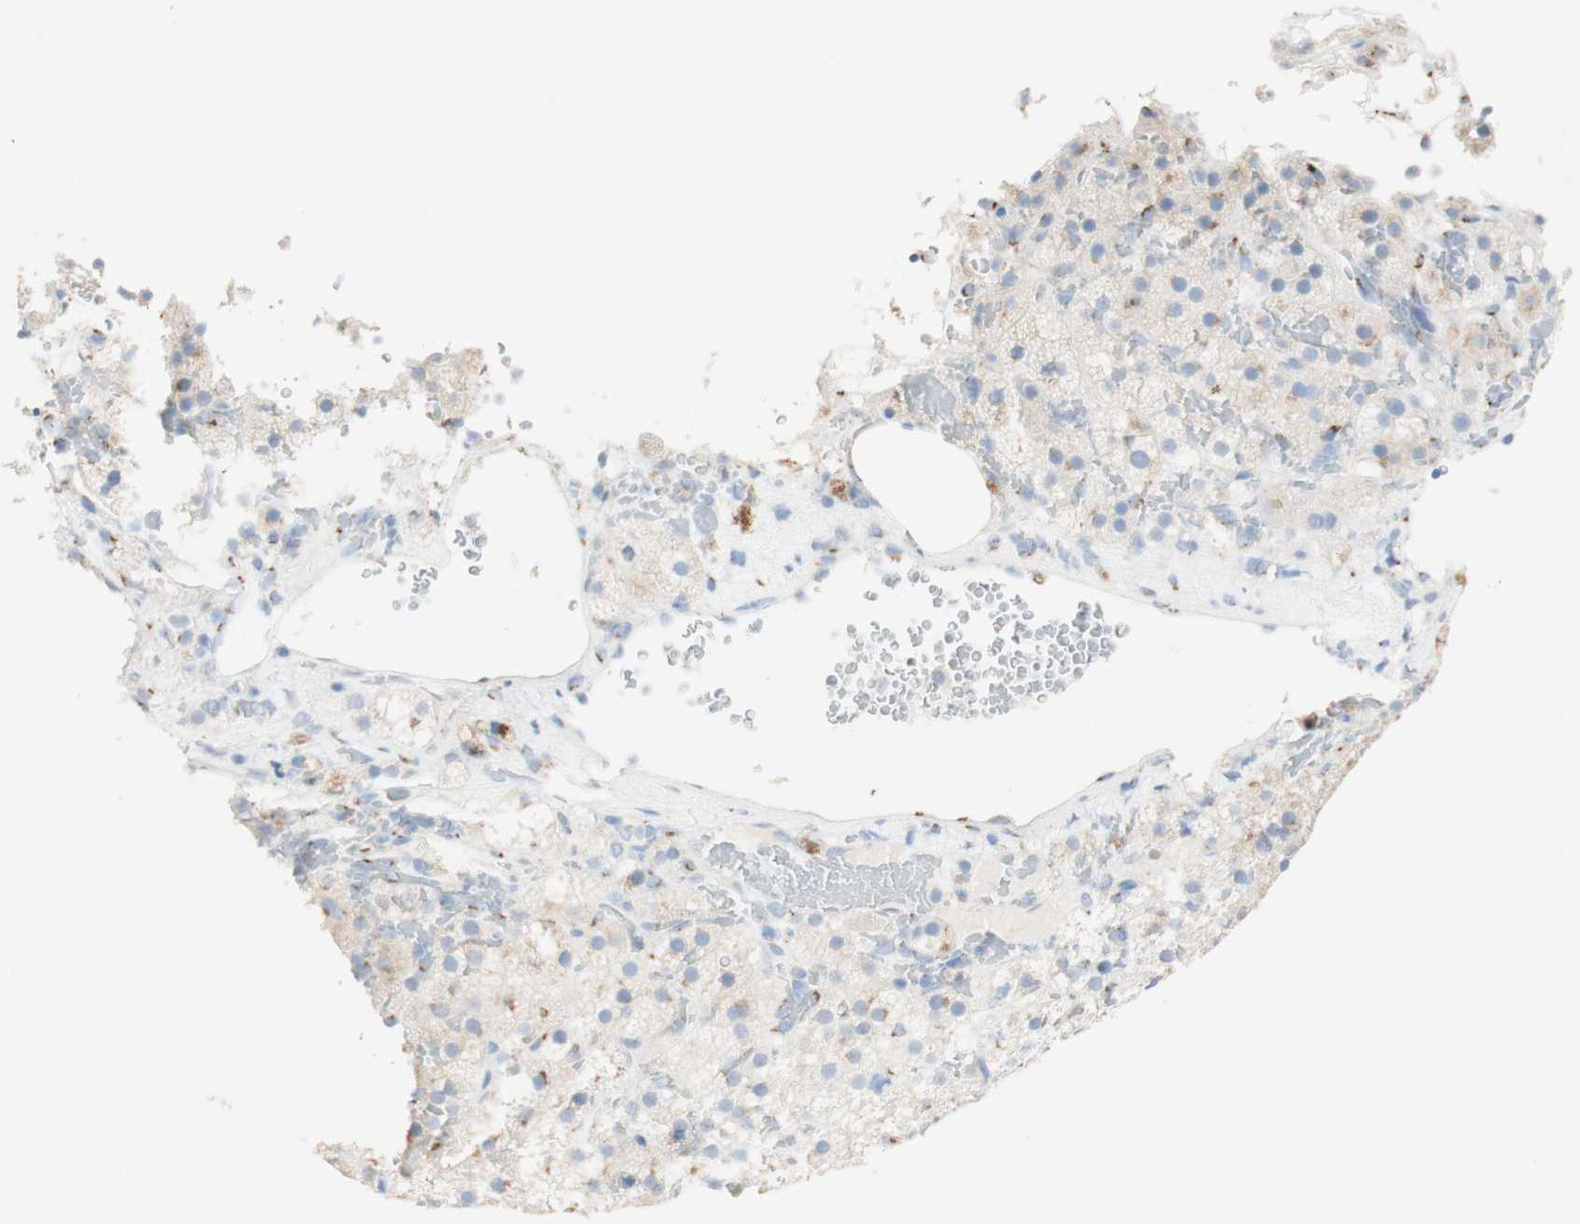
{"staining": {"intensity": "weak", "quantity": "<25%", "location": "cytoplasmic/membranous"}, "tissue": "adrenal gland", "cell_type": "Glandular cells", "image_type": "normal", "snomed": [{"axis": "morphology", "description": "Normal tissue, NOS"}, {"axis": "topography", "description": "Adrenal gland"}], "caption": "The micrograph exhibits no significant staining in glandular cells of adrenal gland.", "gene": "MANEA", "patient": {"sex": "female", "age": 59}}